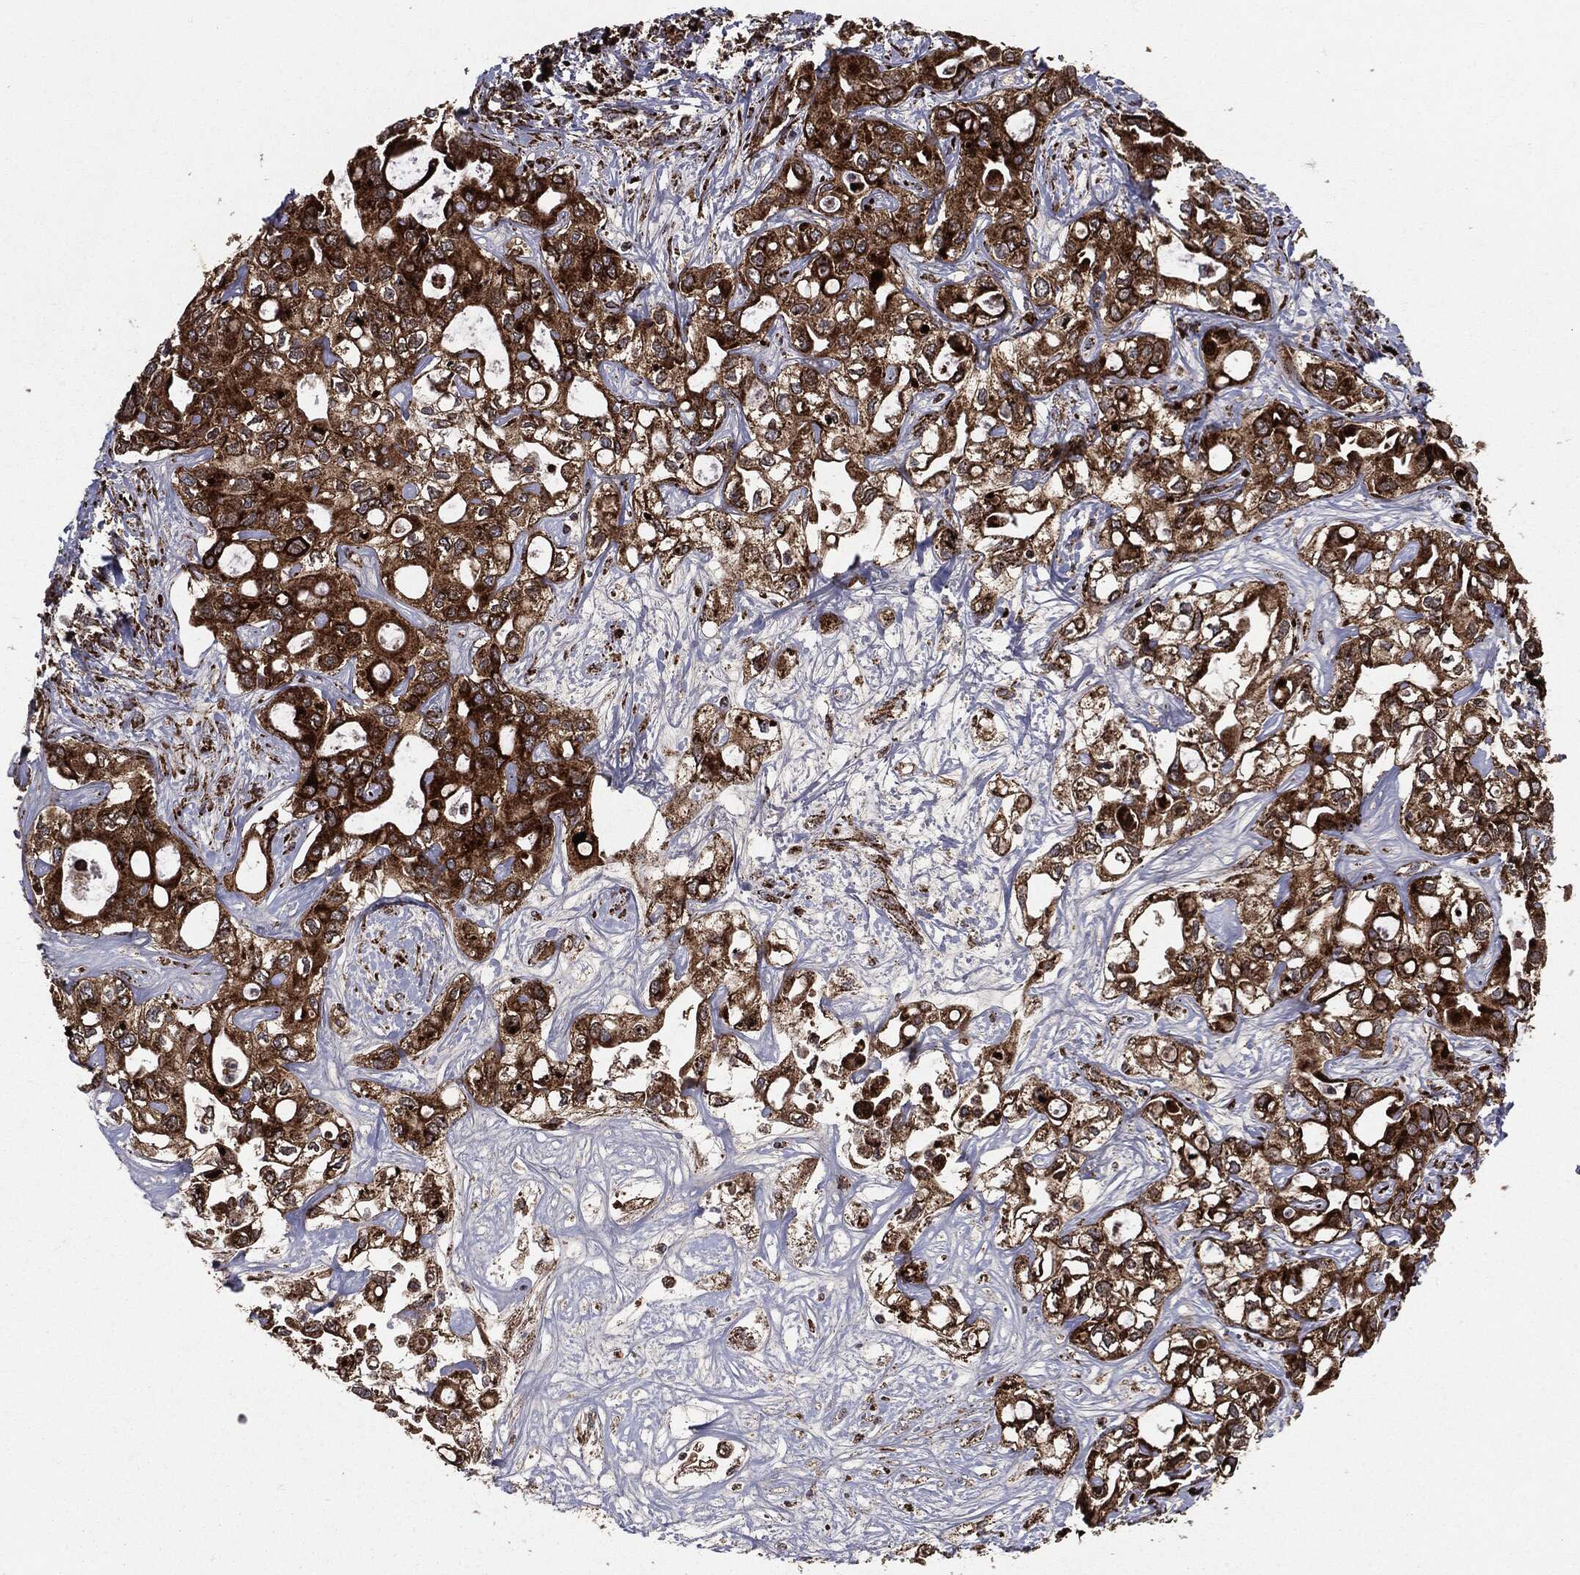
{"staining": {"intensity": "strong", "quantity": ">75%", "location": "cytoplasmic/membranous"}, "tissue": "liver cancer", "cell_type": "Tumor cells", "image_type": "cancer", "snomed": [{"axis": "morphology", "description": "Cholangiocarcinoma"}, {"axis": "topography", "description": "Liver"}], "caption": "Immunohistochemistry staining of liver cancer, which exhibits high levels of strong cytoplasmic/membranous staining in about >75% of tumor cells indicating strong cytoplasmic/membranous protein staining. The staining was performed using DAB (brown) for protein detection and nuclei were counterstained in hematoxylin (blue).", "gene": "MAP2K1", "patient": {"sex": "female", "age": 64}}